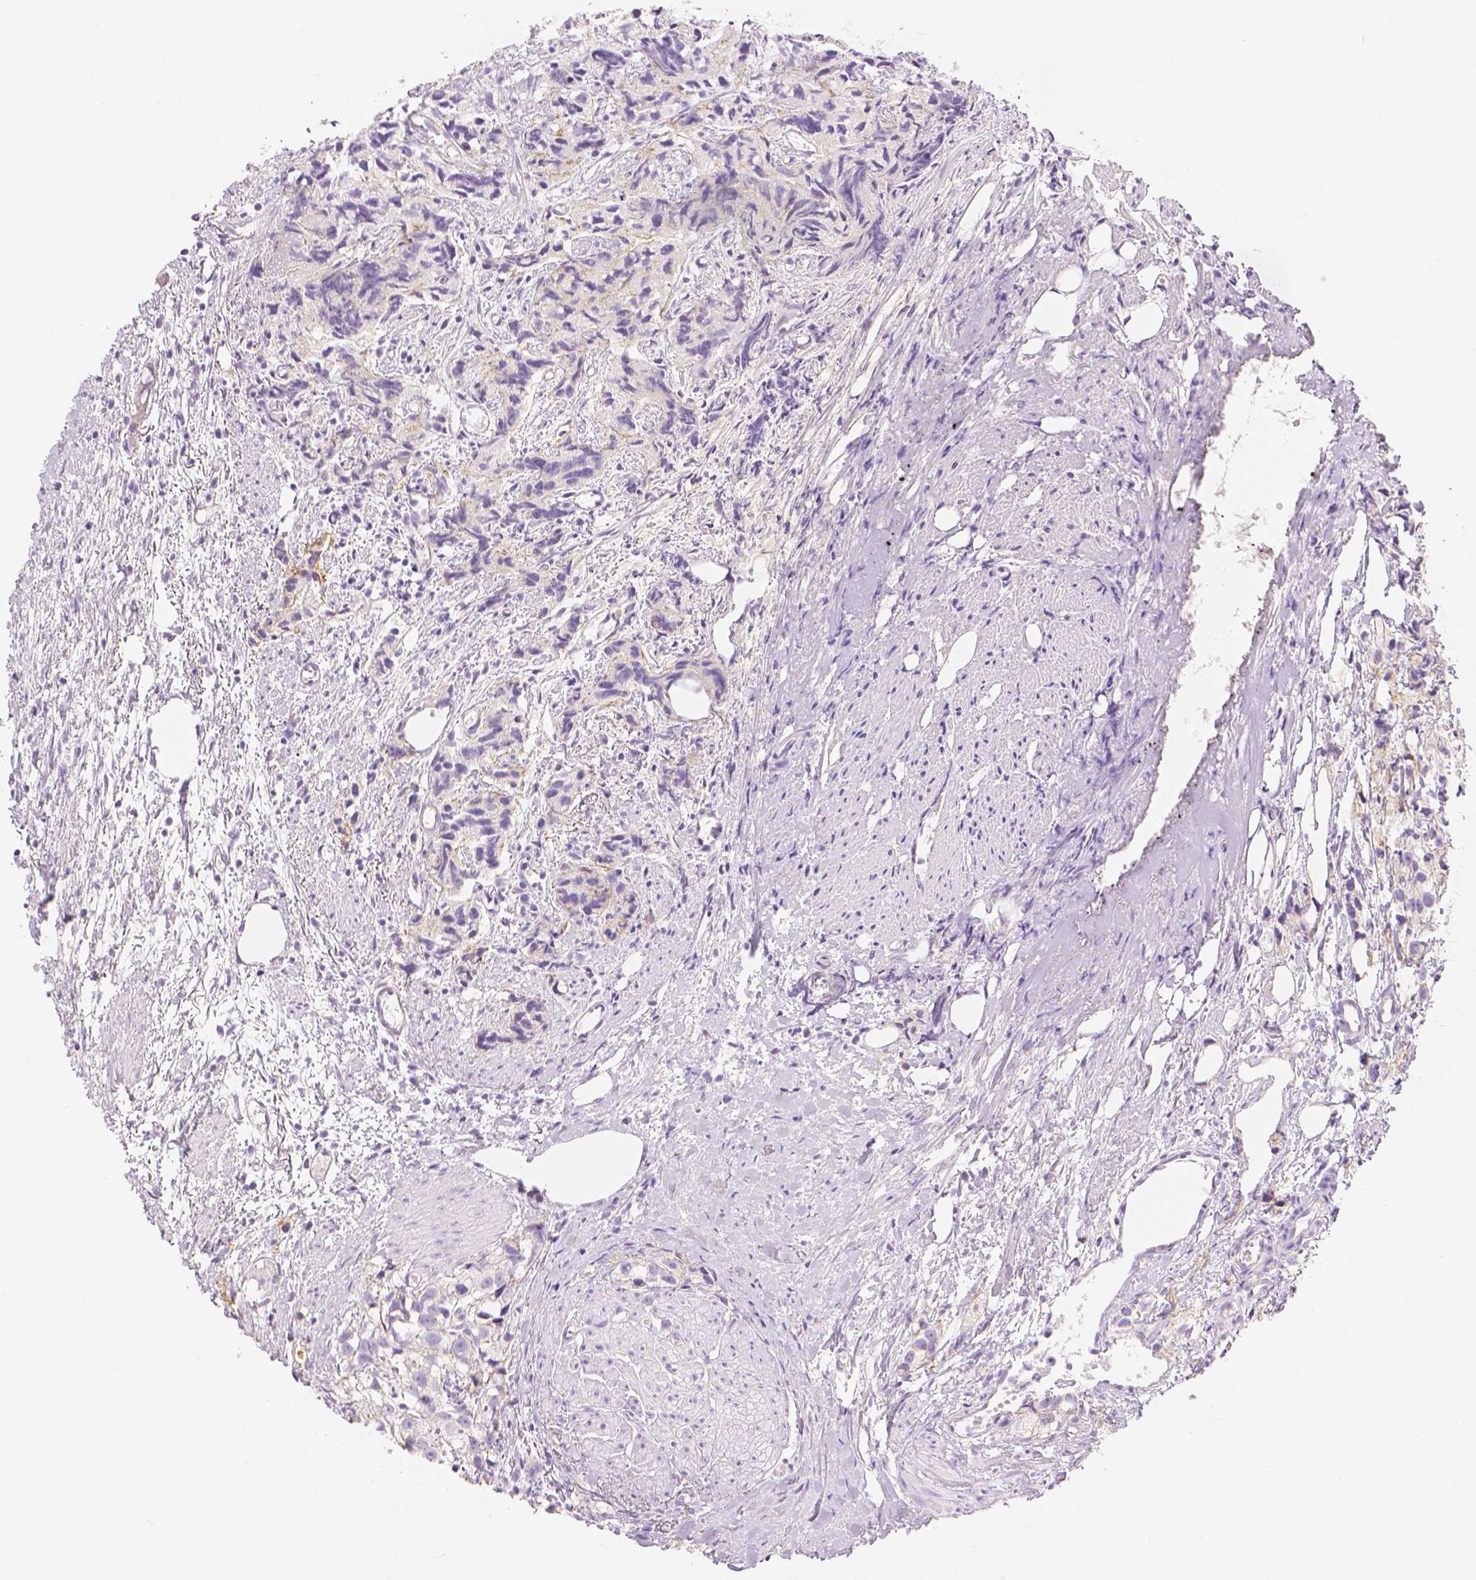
{"staining": {"intensity": "negative", "quantity": "none", "location": "none"}, "tissue": "prostate cancer", "cell_type": "Tumor cells", "image_type": "cancer", "snomed": [{"axis": "morphology", "description": "Adenocarcinoma, High grade"}, {"axis": "topography", "description": "Prostate"}], "caption": "Prostate adenocarcinoma (high-grade) stained for a protein using immunohistochemistry (IHC) exhibits no positivity tumor cells.", "gene": "SLC27A5", "patient": {"sex": "male", "age": 68}}